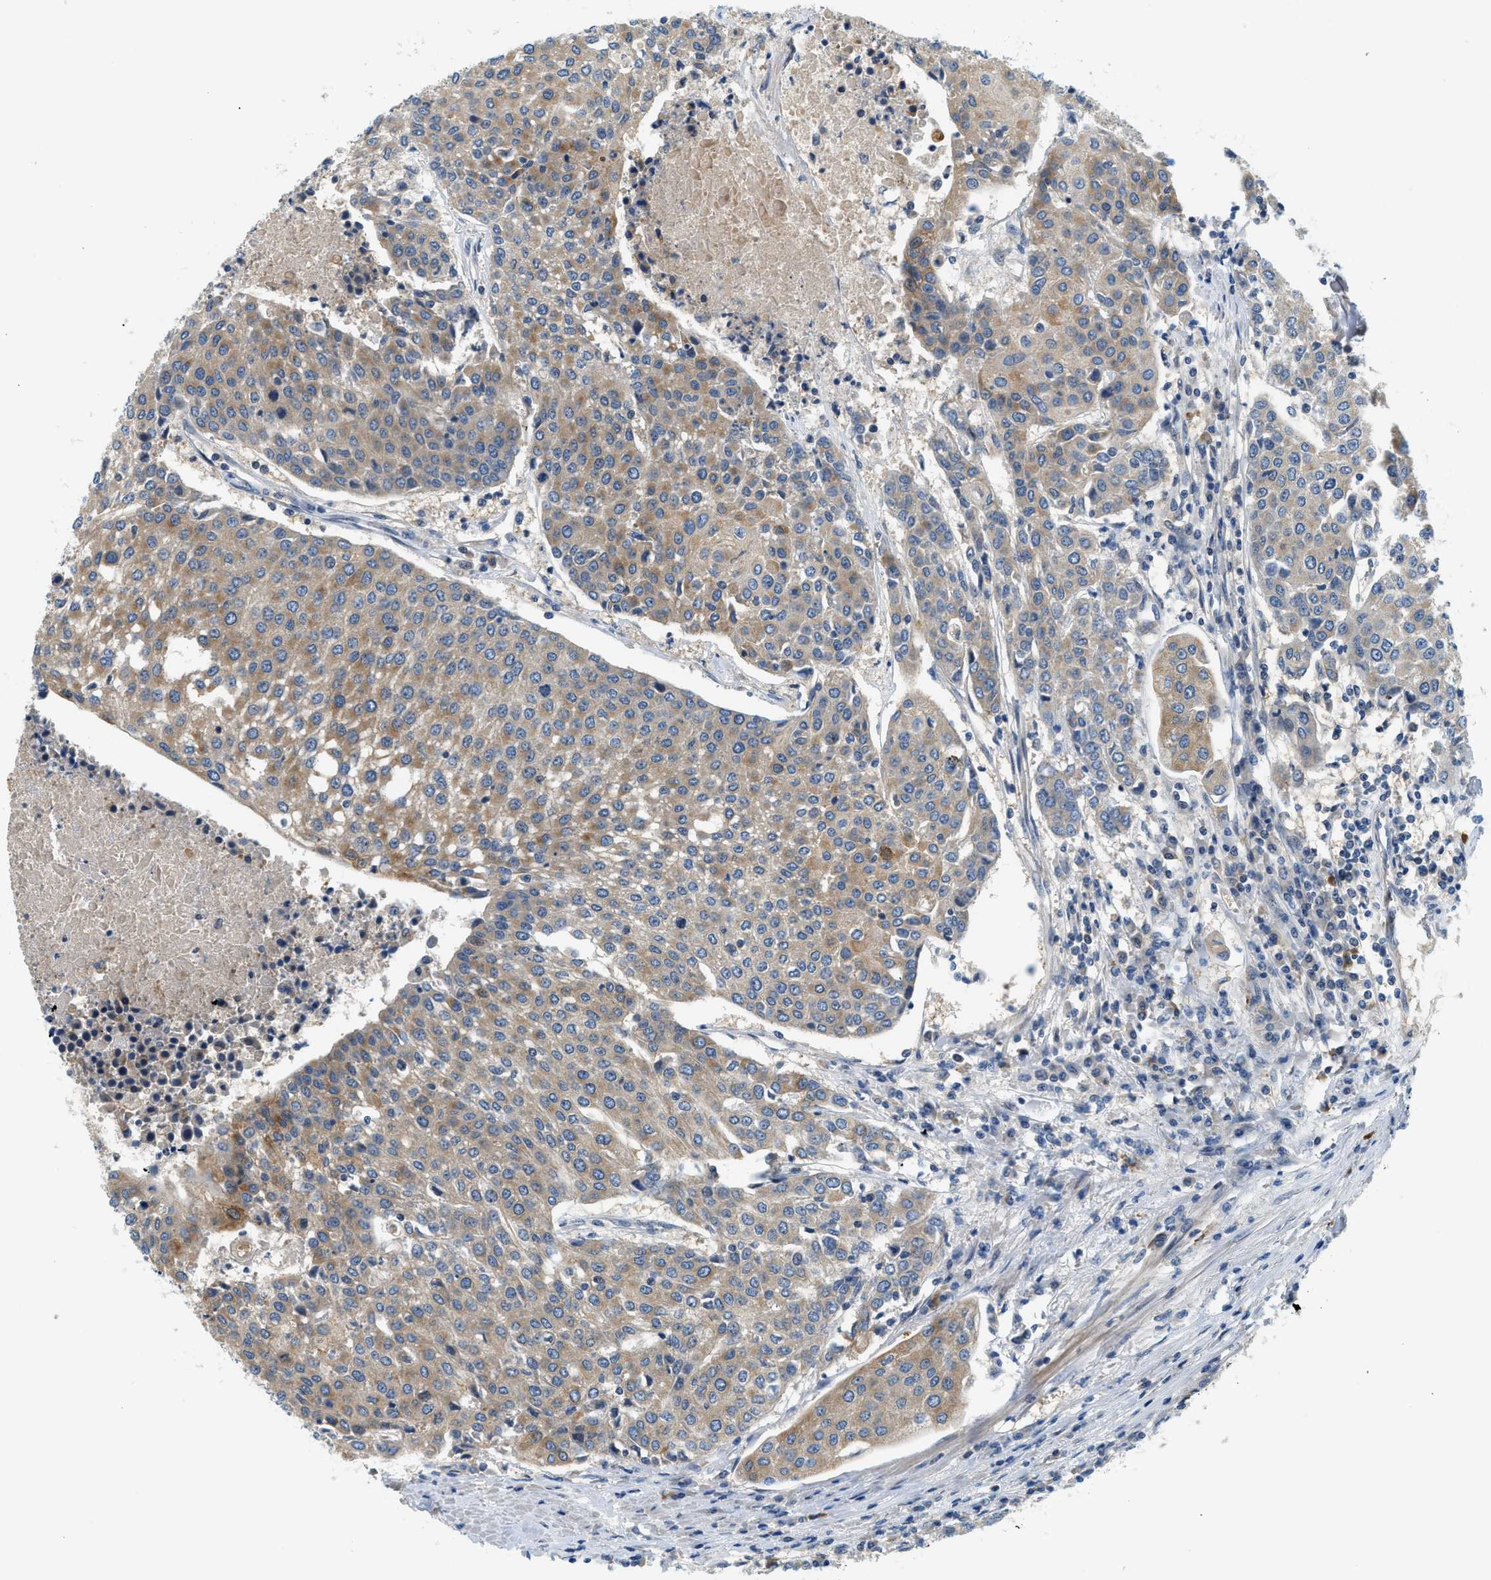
{"staining": {"intensity": "moderate", "quantity": "25%-75%", "location": "cytoplasmic/membranous"}, "tissue": "urothelial cancer", "cell_type": "Tumor cells", "image_type": "cancer", "snomed": [{"axis": "morphology", "description": "Urothelial carcinoma, High grade"}, {"axis": "topography", "description": "Urinary bladder"}], "caption": "Urothelial carcinoma (high-grade) tissue demonstrates moderate cytoplasmic/membranous staining in about 25%-75% of tumor cells, visualized by immunohistochemistry. The protein is stained brown, and the nuclei are stained in blue (DAB IHC with brightfield microscopy, high magnification).", "gene": "KCNK1", "patient": {"sex": "female", "age": 85}}